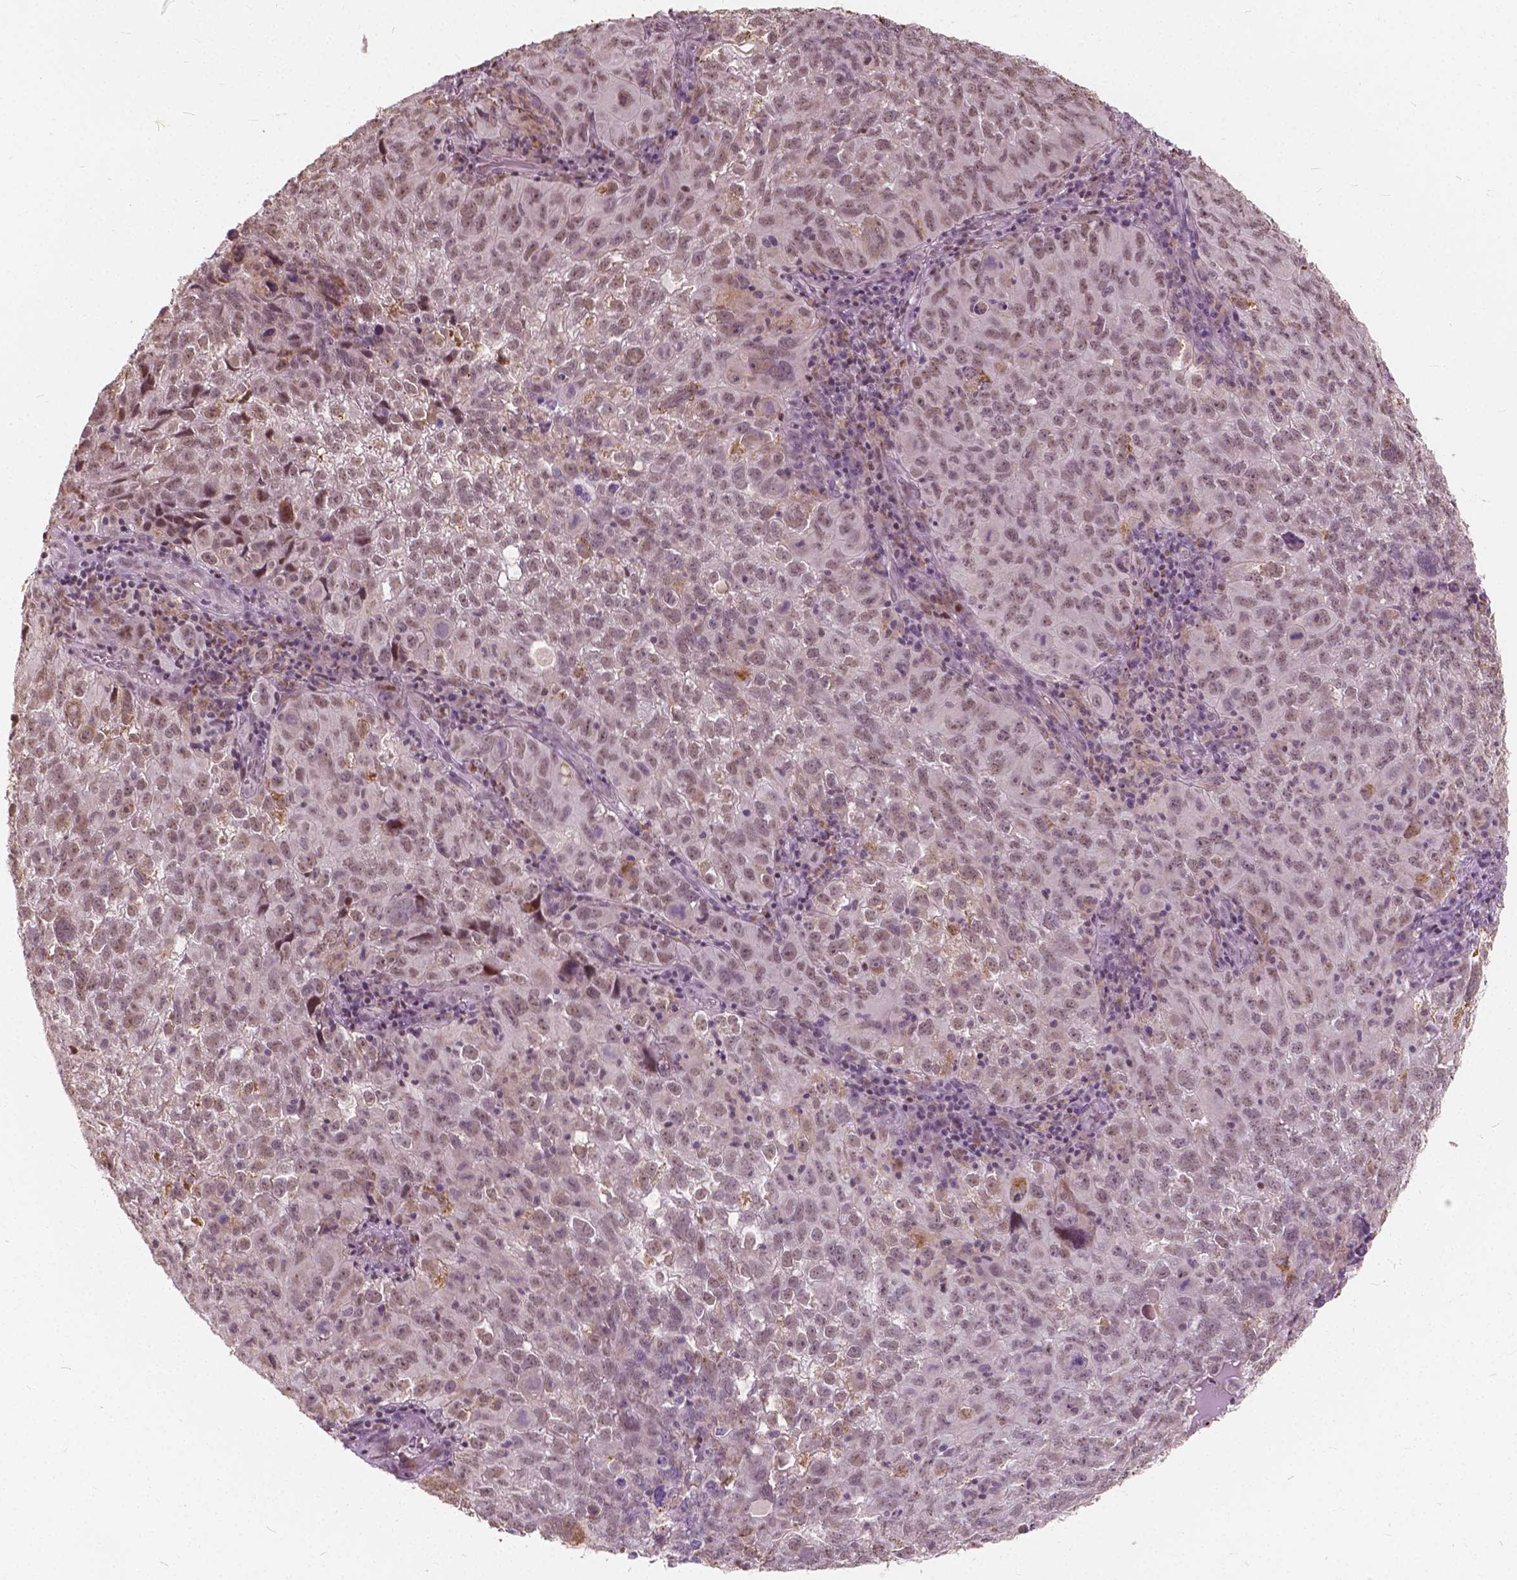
{"staining": {"intensity": "weak", "quantity": ">75%", "location": "nuclear"}, "tissue": "cervical cancer", "cell_type": "Tumor cells", "image_type": "cancer", "snomed": [{"axis": "morphology", "description": "Squamous cell carcinoma, NOS"}, {"axis": "topography", "description": "Cervix"}], "caption": "Immunohistochemistry image of human cervical cancer (squamous cell carcinoma) stained for a protein (brown), which exhibits low levels of weak nuclear positivity in about >75% of tumor cells.", "gene": "DLX6", "patient": {"sex": "female", "age": 55}}